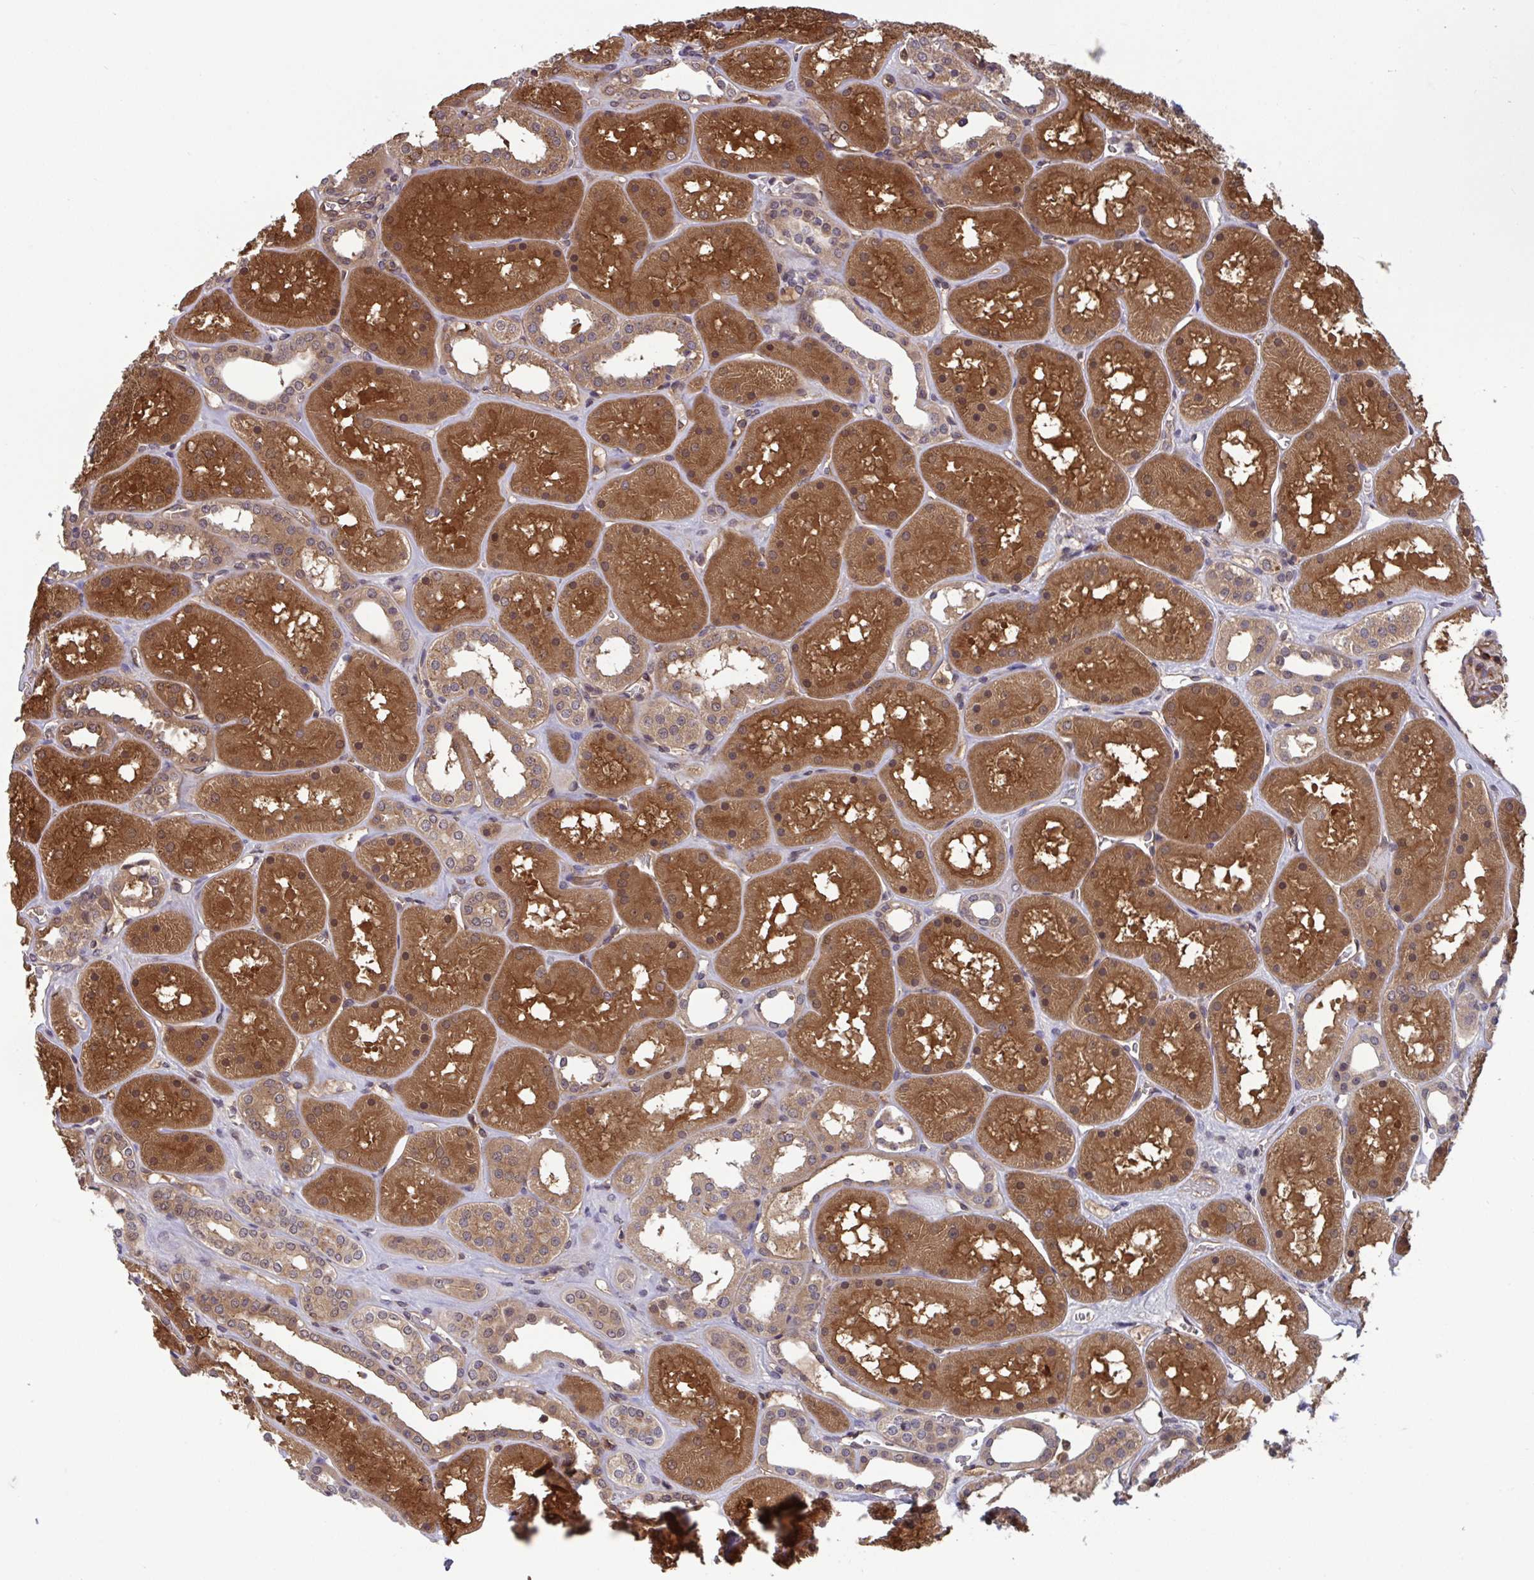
{"staining": {"intensity": "moderate", "quantity": "25%-75%", "location": "cytoplasmic/membranous"}, "tissue": "kidney", "cell_type": "Cells in glomeruli", "image_type": "normal", "snomed": [{"axis": "morphology", "description": "Normal tissue, NOS"}, {"axis": "topography", "description": "Kidney"}], "caption": "A high-resolution image shows IHC staining of normal kidney, which reveals moderate cytoplasmic/membranous positivity in approximately 25%-75% of cells in glomeruli. Using DAB (3,3'-diaminobenzidine) (brown) and hematoxylin (blue) stains, captured at high magnification using brightfield microscopy.", "gene": "TIGAR", "patient": {"sex": "female", "age": 41}}